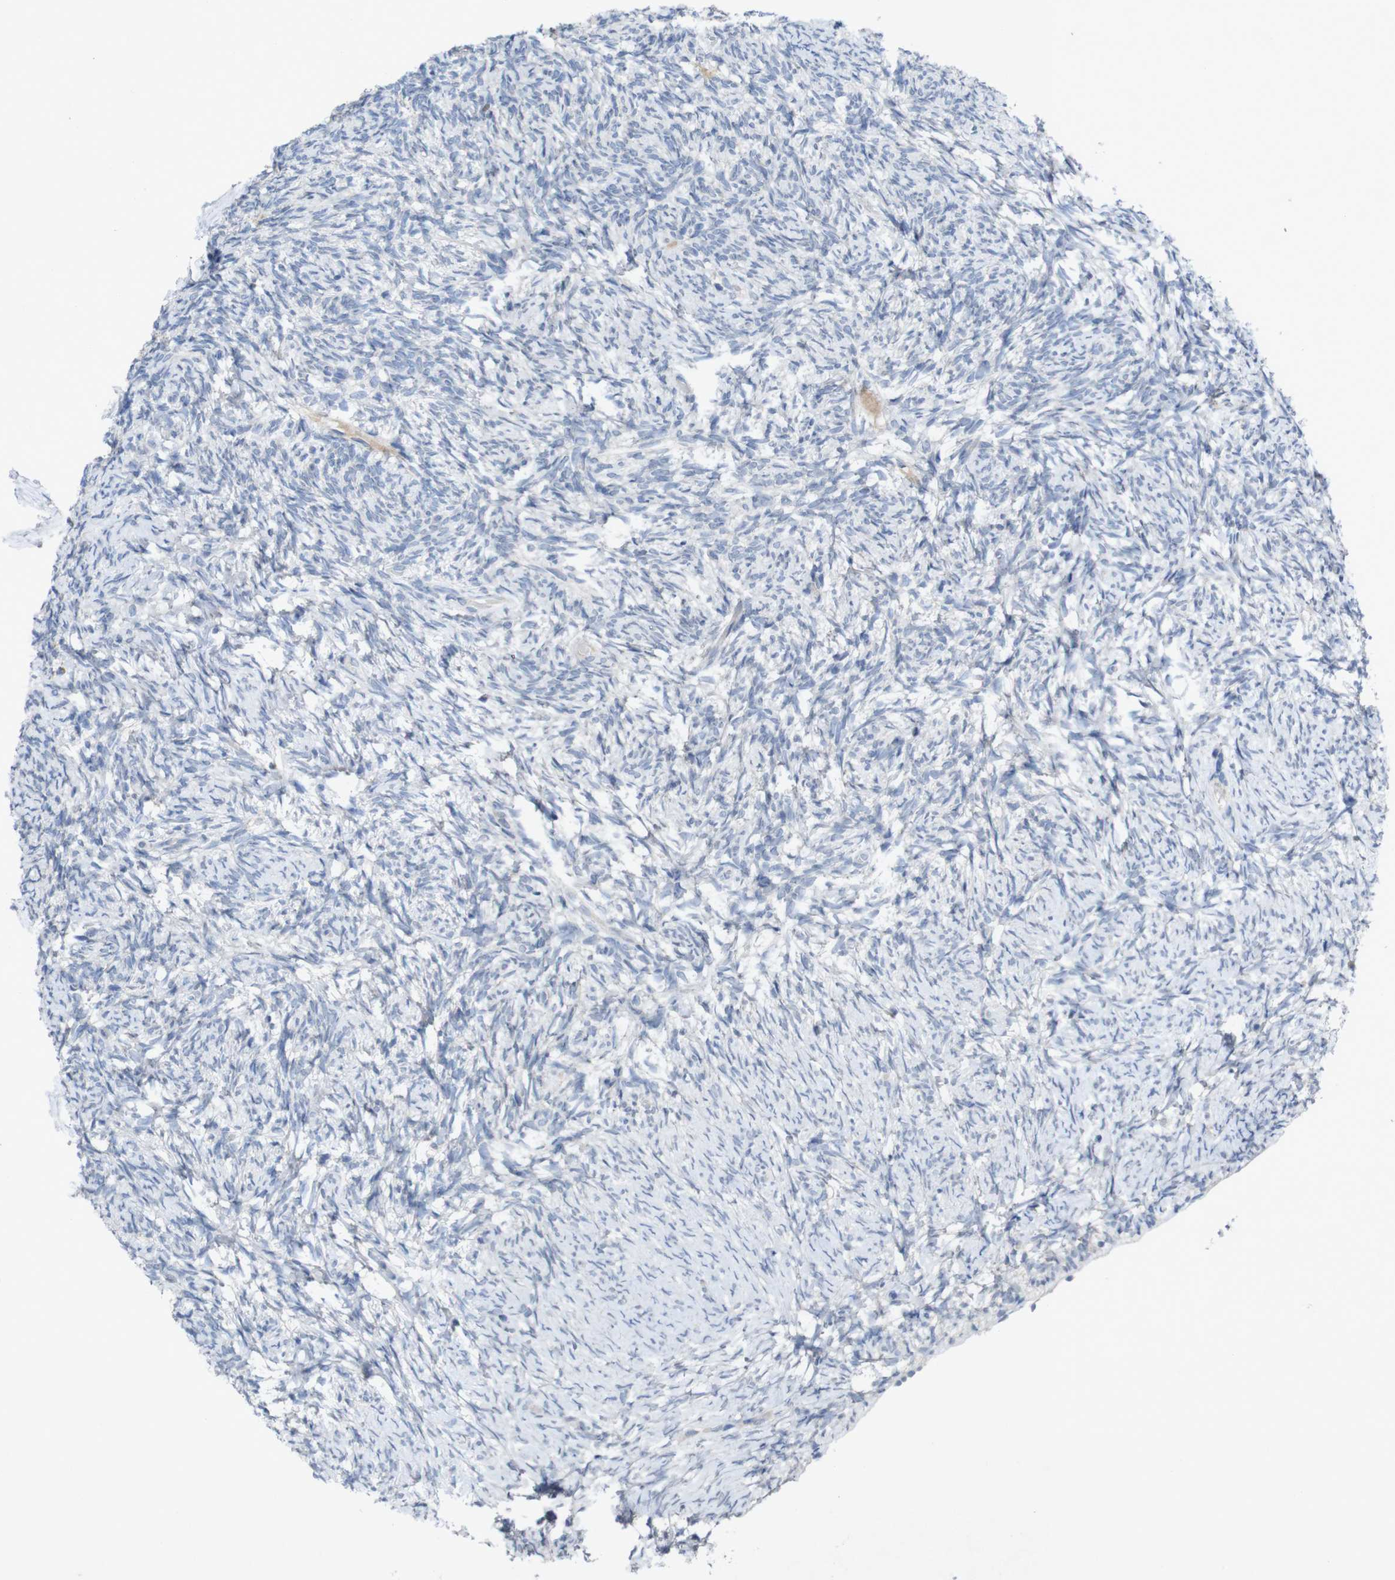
{"staining": {"intensity": "negative", "quantity": "none", "location": "none"}, "tissue": "ovary", "cell_type": "Ovarian stroma cells", "image_type": "normal", "snomed": [{"axis": "morphology", "description": "Normal tissue, NOS"}, {"axis": "topography", "description": "Ovary"}], "caption": "This is a micrograph of IHC staining of benign ovary, which shows no staining in ovarian stroma cells.", "gene": "SLAMF7", "patient": {"sex": "female", "age": 60}}